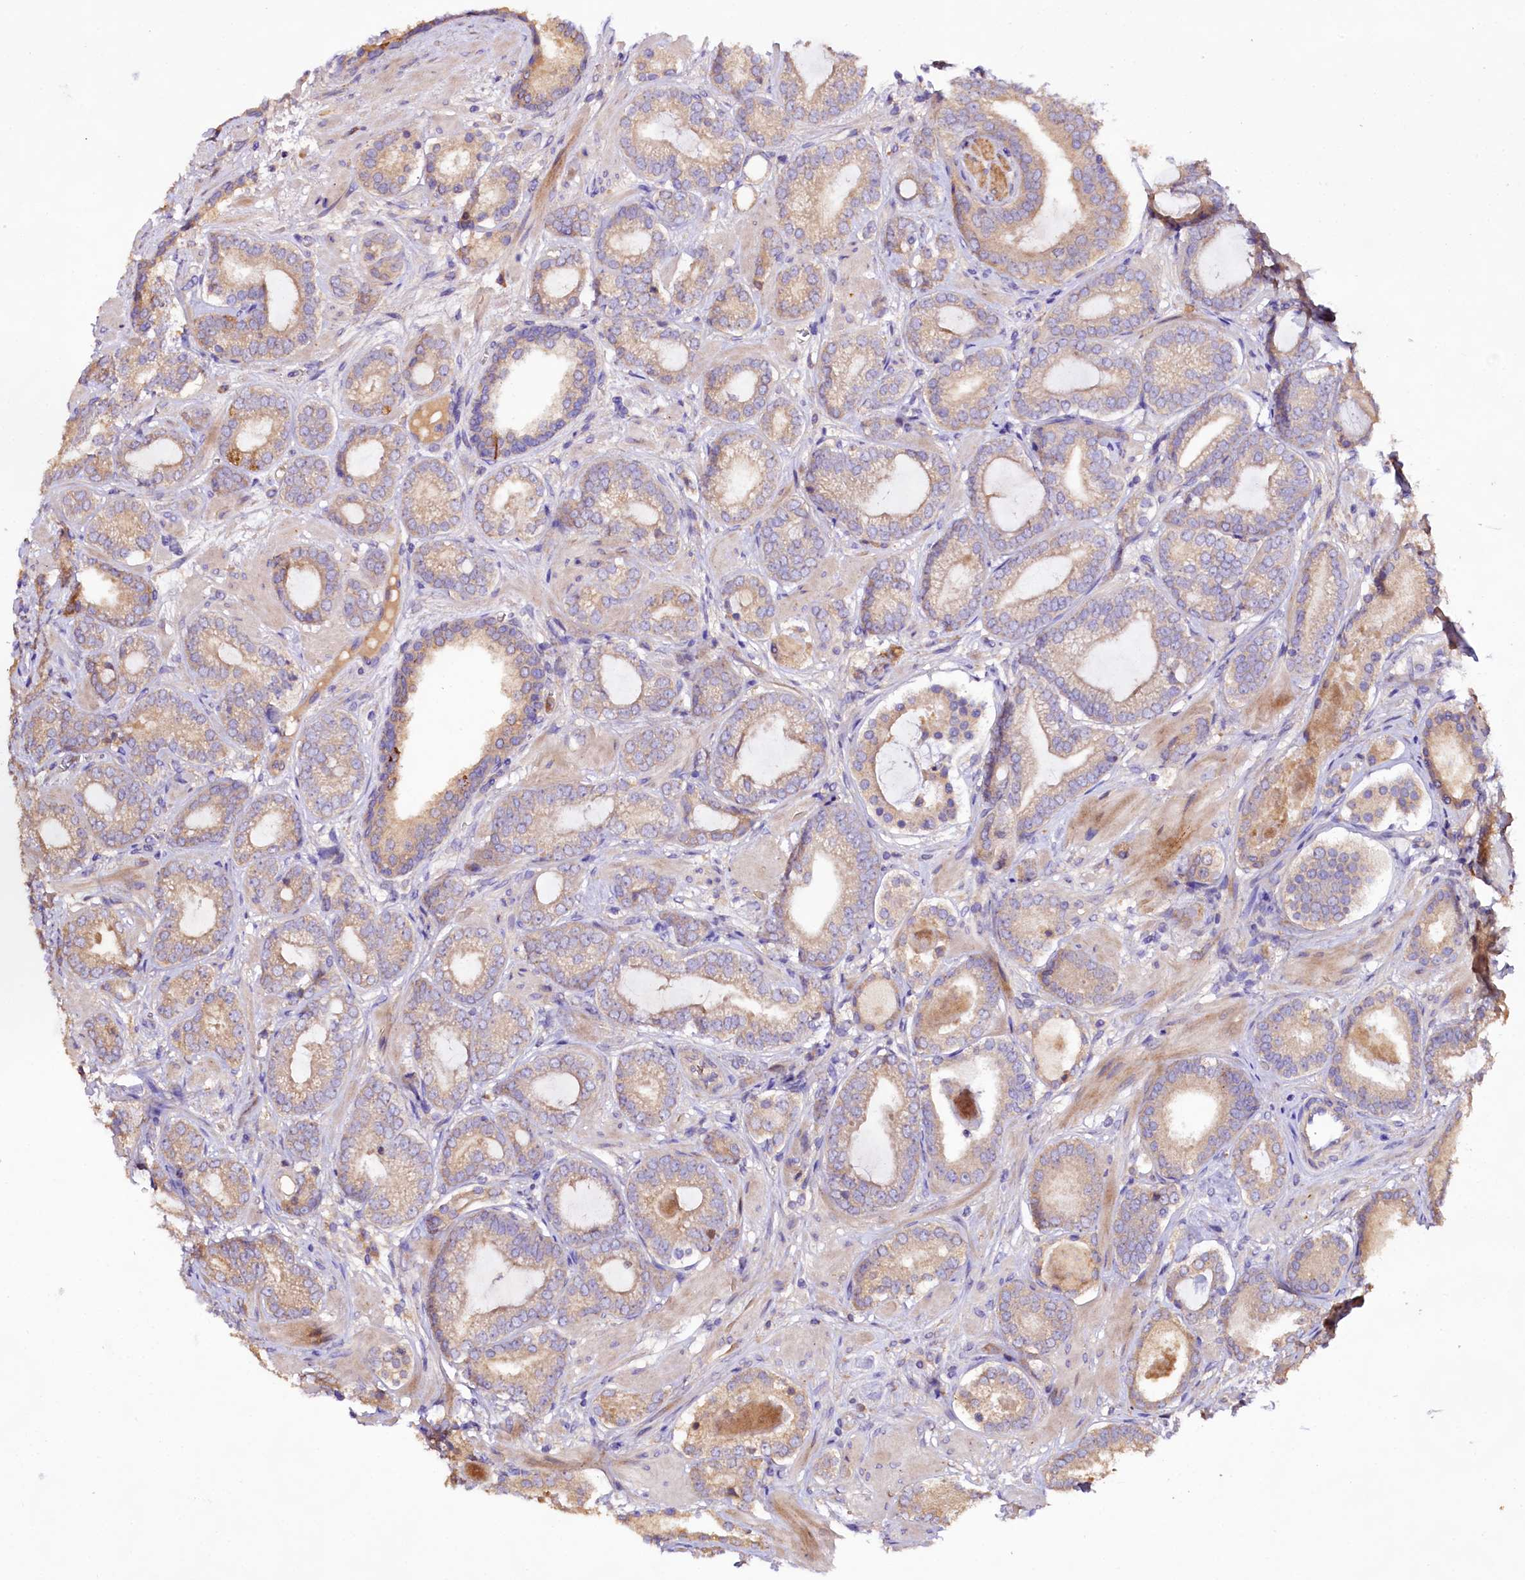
{"staining": {"intensity": "negative", "quantity": "none", "location": "none"}, "tissue": "prostate cancer", "cell_type": "Tumor cells", "image_type": "cancer", "snomed": [{"axis": "morphology", "description": "Adenocarcinoma, High grade"}, {"axis": "topography", "description": "Prostate"}], "caption": "High magnification brightfield microscopy of prostate cancer stained with DAB (3,3'-diaminobenzidine) (brown) and counterstained with hematoxylin (blue): tumor cells show no significant expression.", "gene": "DMXL2", "patient": {"sex": "male", "age": 60}}